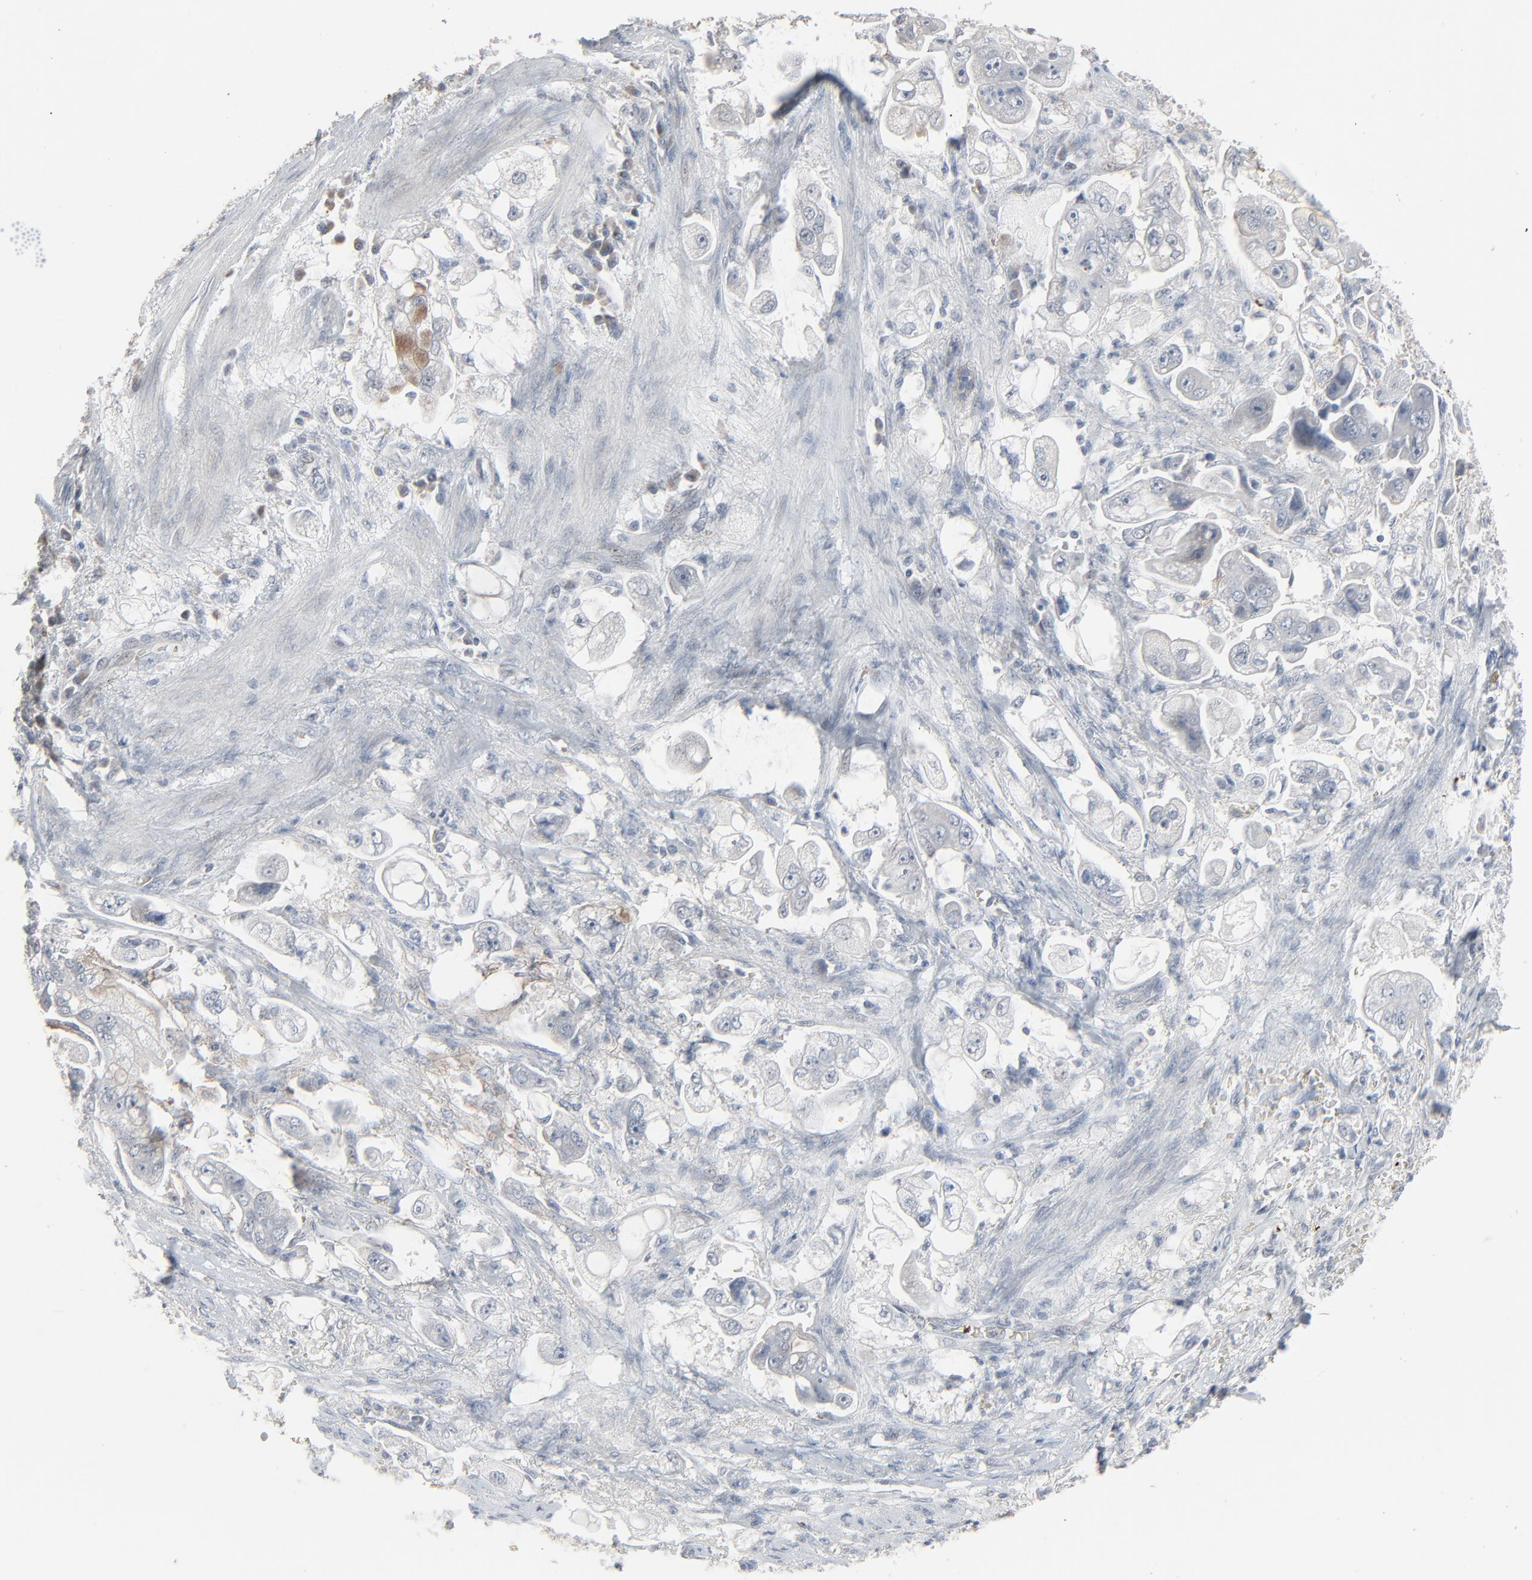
{"staining": {"intensity": "negative", "quantity": "none", "location": "none"}, "tissue": "stomach cancer", "cell_type": "Tumor cells", "image_type": "cancer", "snomed": [{"axis": "morphology", "description": "Adenocarcinoma, NOS"}, {"axis": "topography", "description": "Stomach"}], "caption": "Immunohistochemistry (IHC) micrograph of neoplastic tissue: adenocarcinoma (stomach) stained with DAB (3,3'-diaminobenzidine) shows no significant protein positivity in tumor cells.", "gene": "SAGE1", "patient": {"sex": "male", "age": 62}}